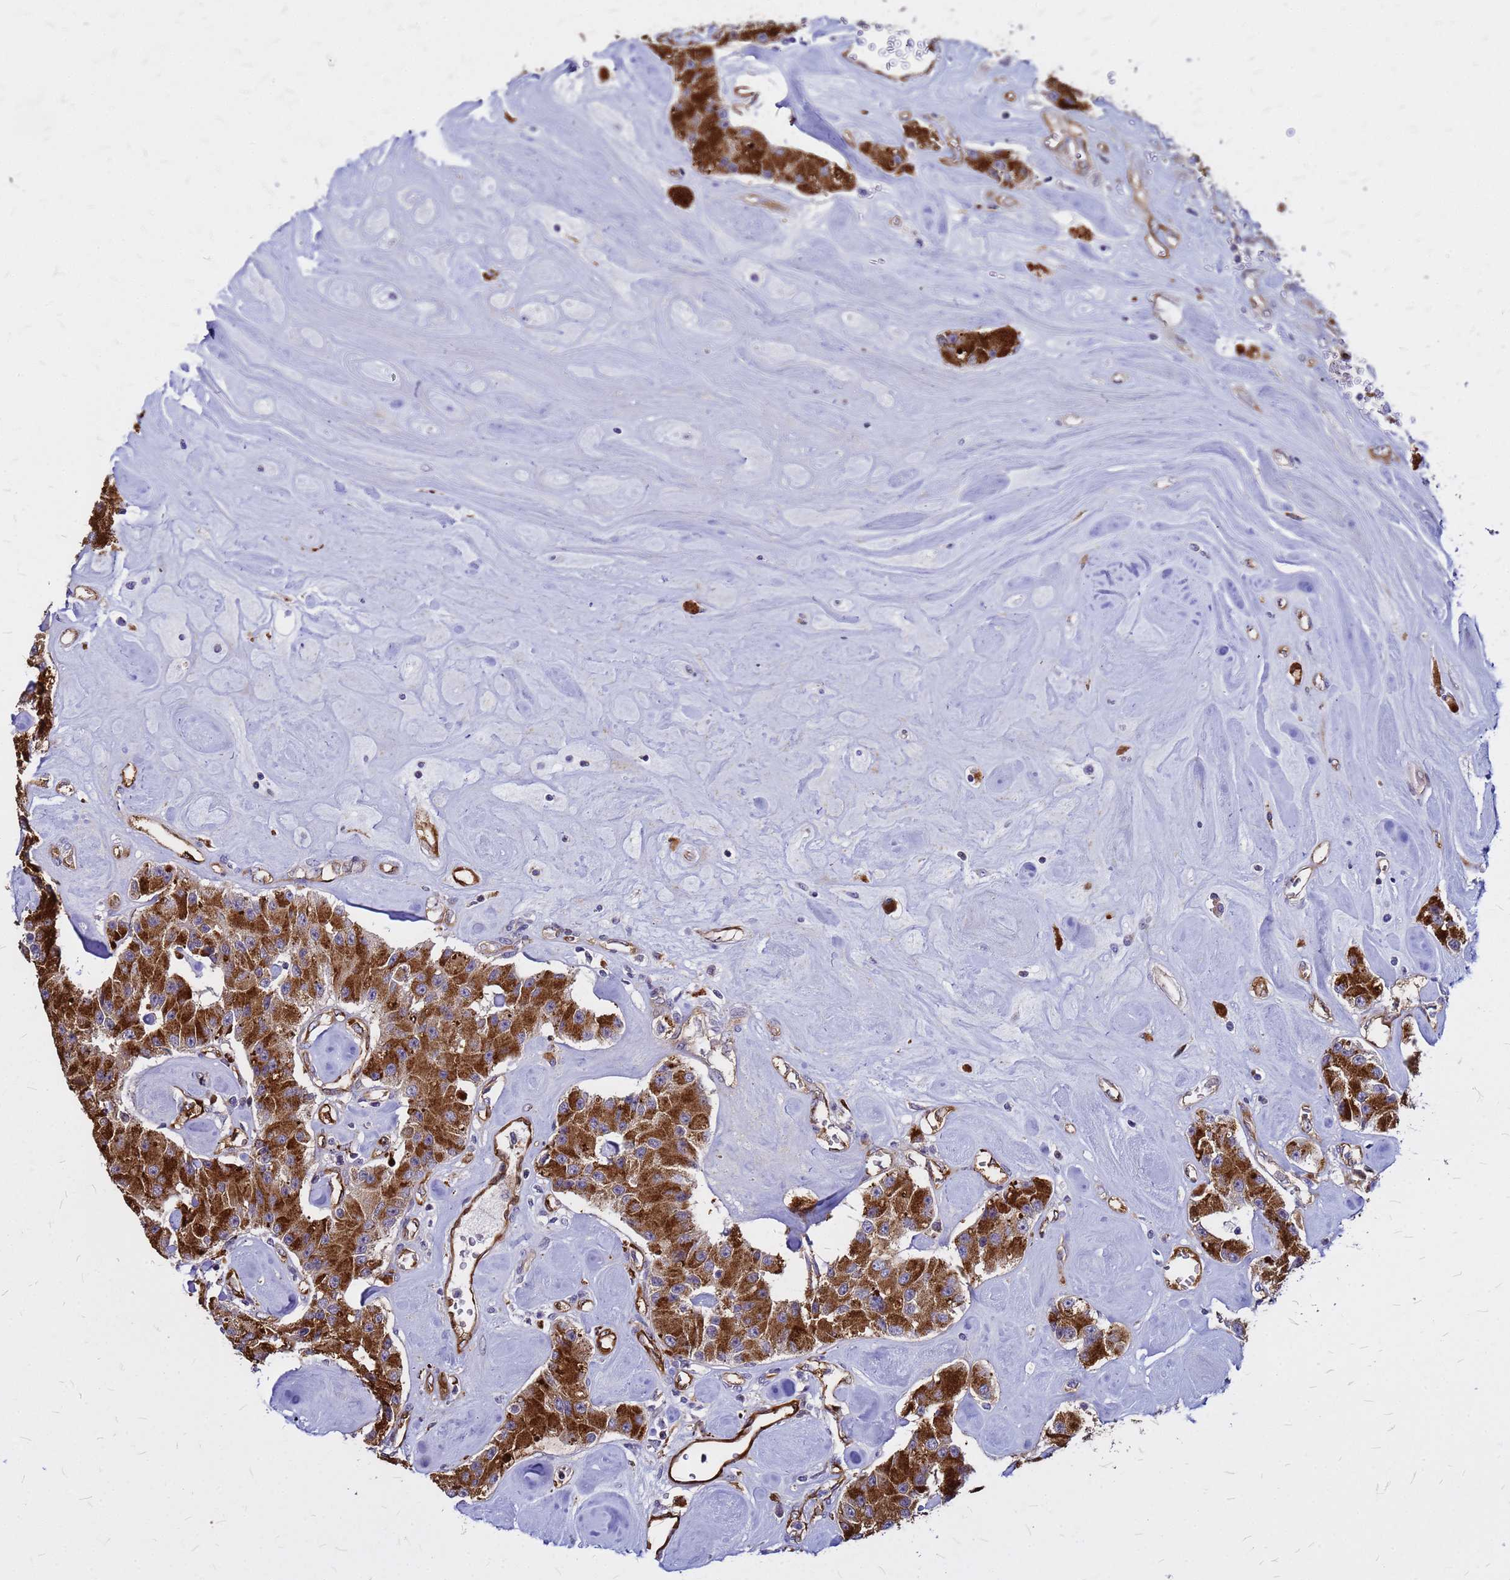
{"staining": {"intensity": "strong", "quantity": ">75%", "location": "cytoplasmic/membranous"}, "tissue": "carcinoid", "cell_type": "Tumor cells", "image_type": "cancer", "snomed": [{"axis": "morphology", "description": "Carcinoid, malignant, NOS"}, {"axis": "topography", "description": "Pancreas"}], "caption": "Protein staining of carcinoid (malignant) tissue demonstrates strong cytoplasmic/membranous staining in approximately >75% of tumor cells.", "gene": "NOSTRIN", "patient": {"sex": "male", "age": 41}}